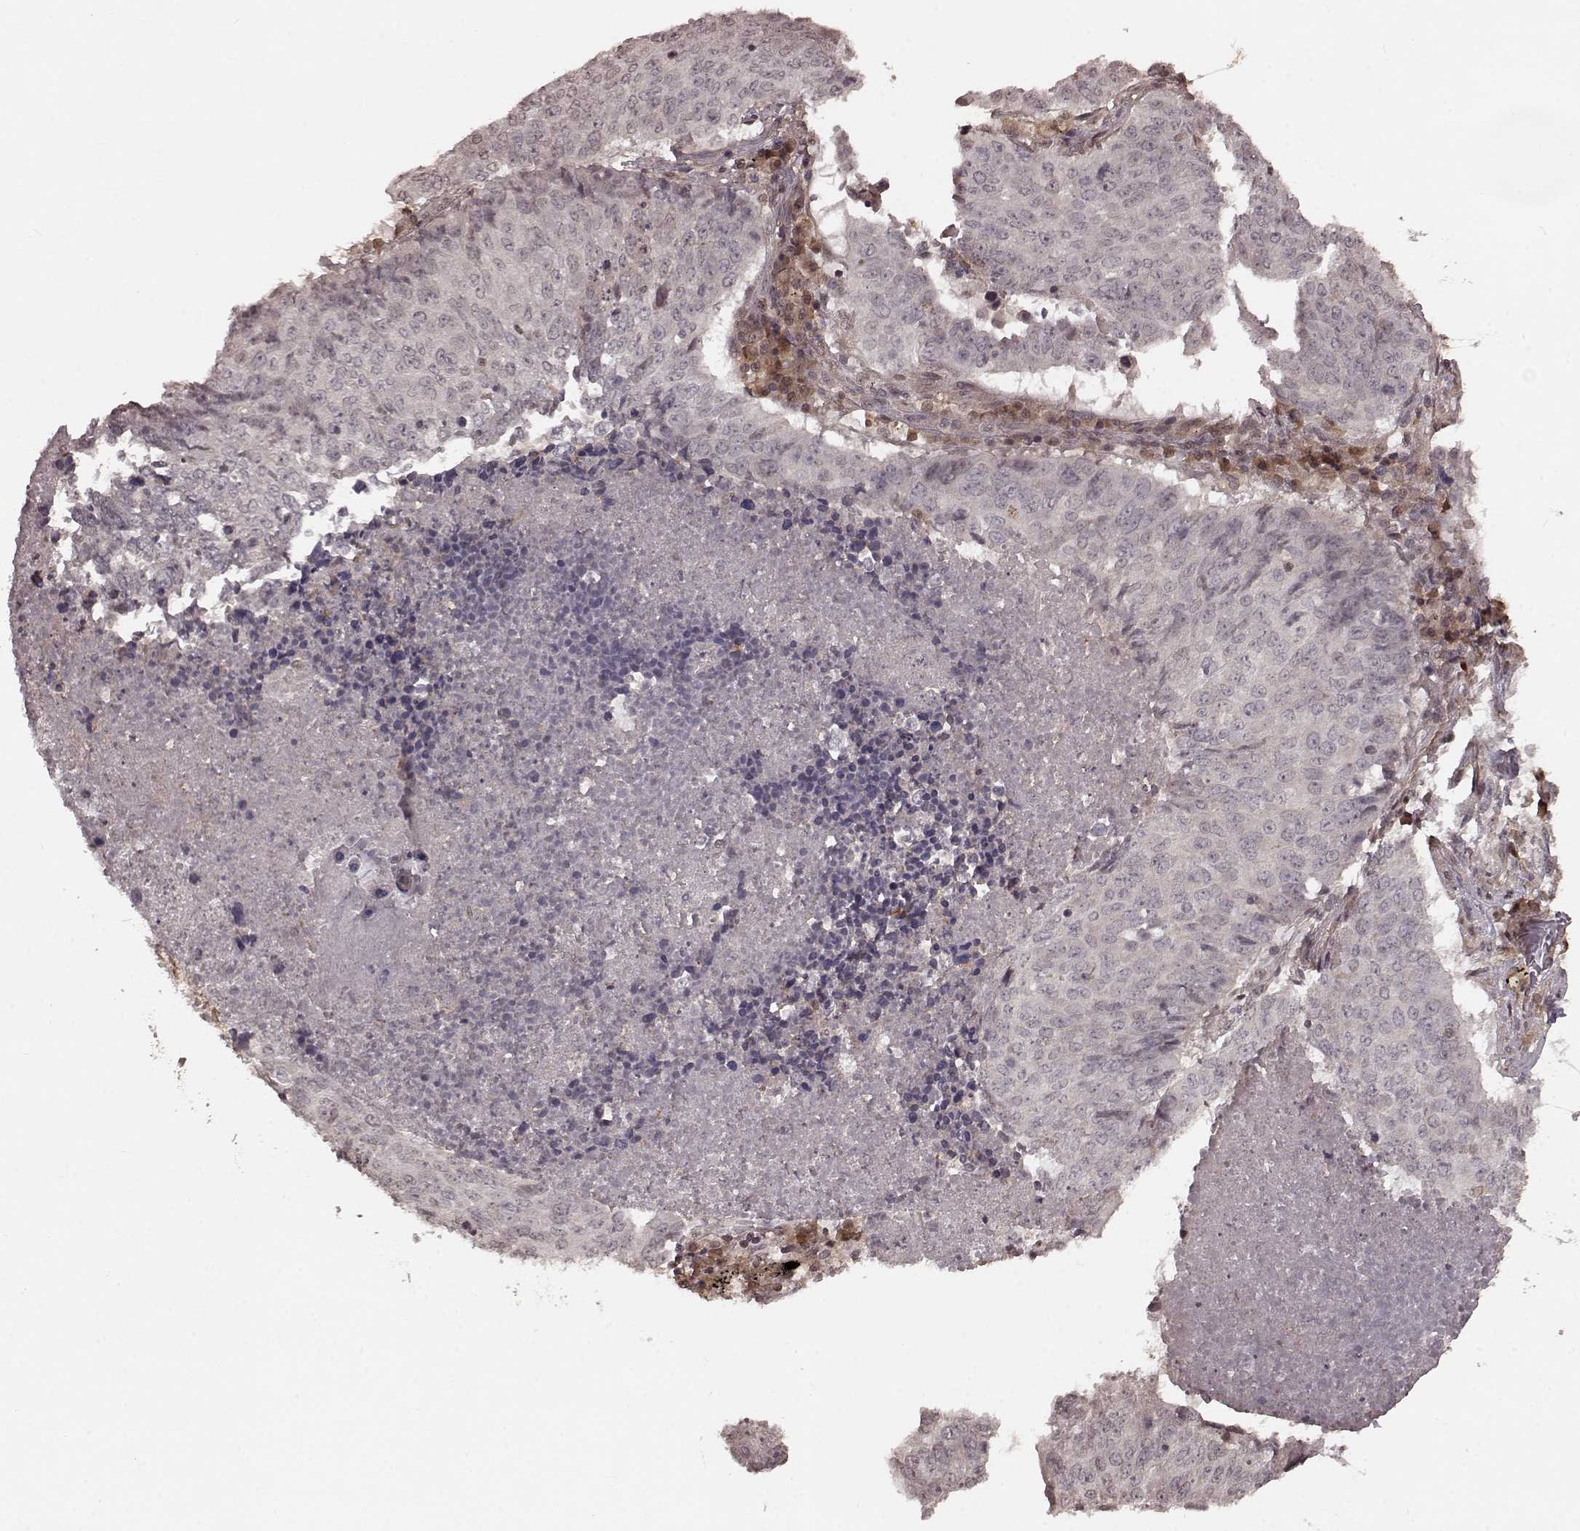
{"staining": {"intensity": "negative", "quantity": "none", "location": "none"}, "tissue": "lung cancer", "cell_type": "Tumor cells", "image_type": "cancer", "snomed": [{"axis": "morphology", "description": "Normal tissue, NOS"}, {"axis": "morphology", "description": "Squamous cell carcinoma, NOS"}, {"axis": "topography", "description": "Bronchus"}, {"axis": "topography", "description": "Lung"}], "caption": "Lung squamous cell carcinoma stained for a protein using immunohistochemistry (IHC) demonstrates no expression tumor cells.", "gene": "GSS", "patient": {"sex": "male", "age": 64}}